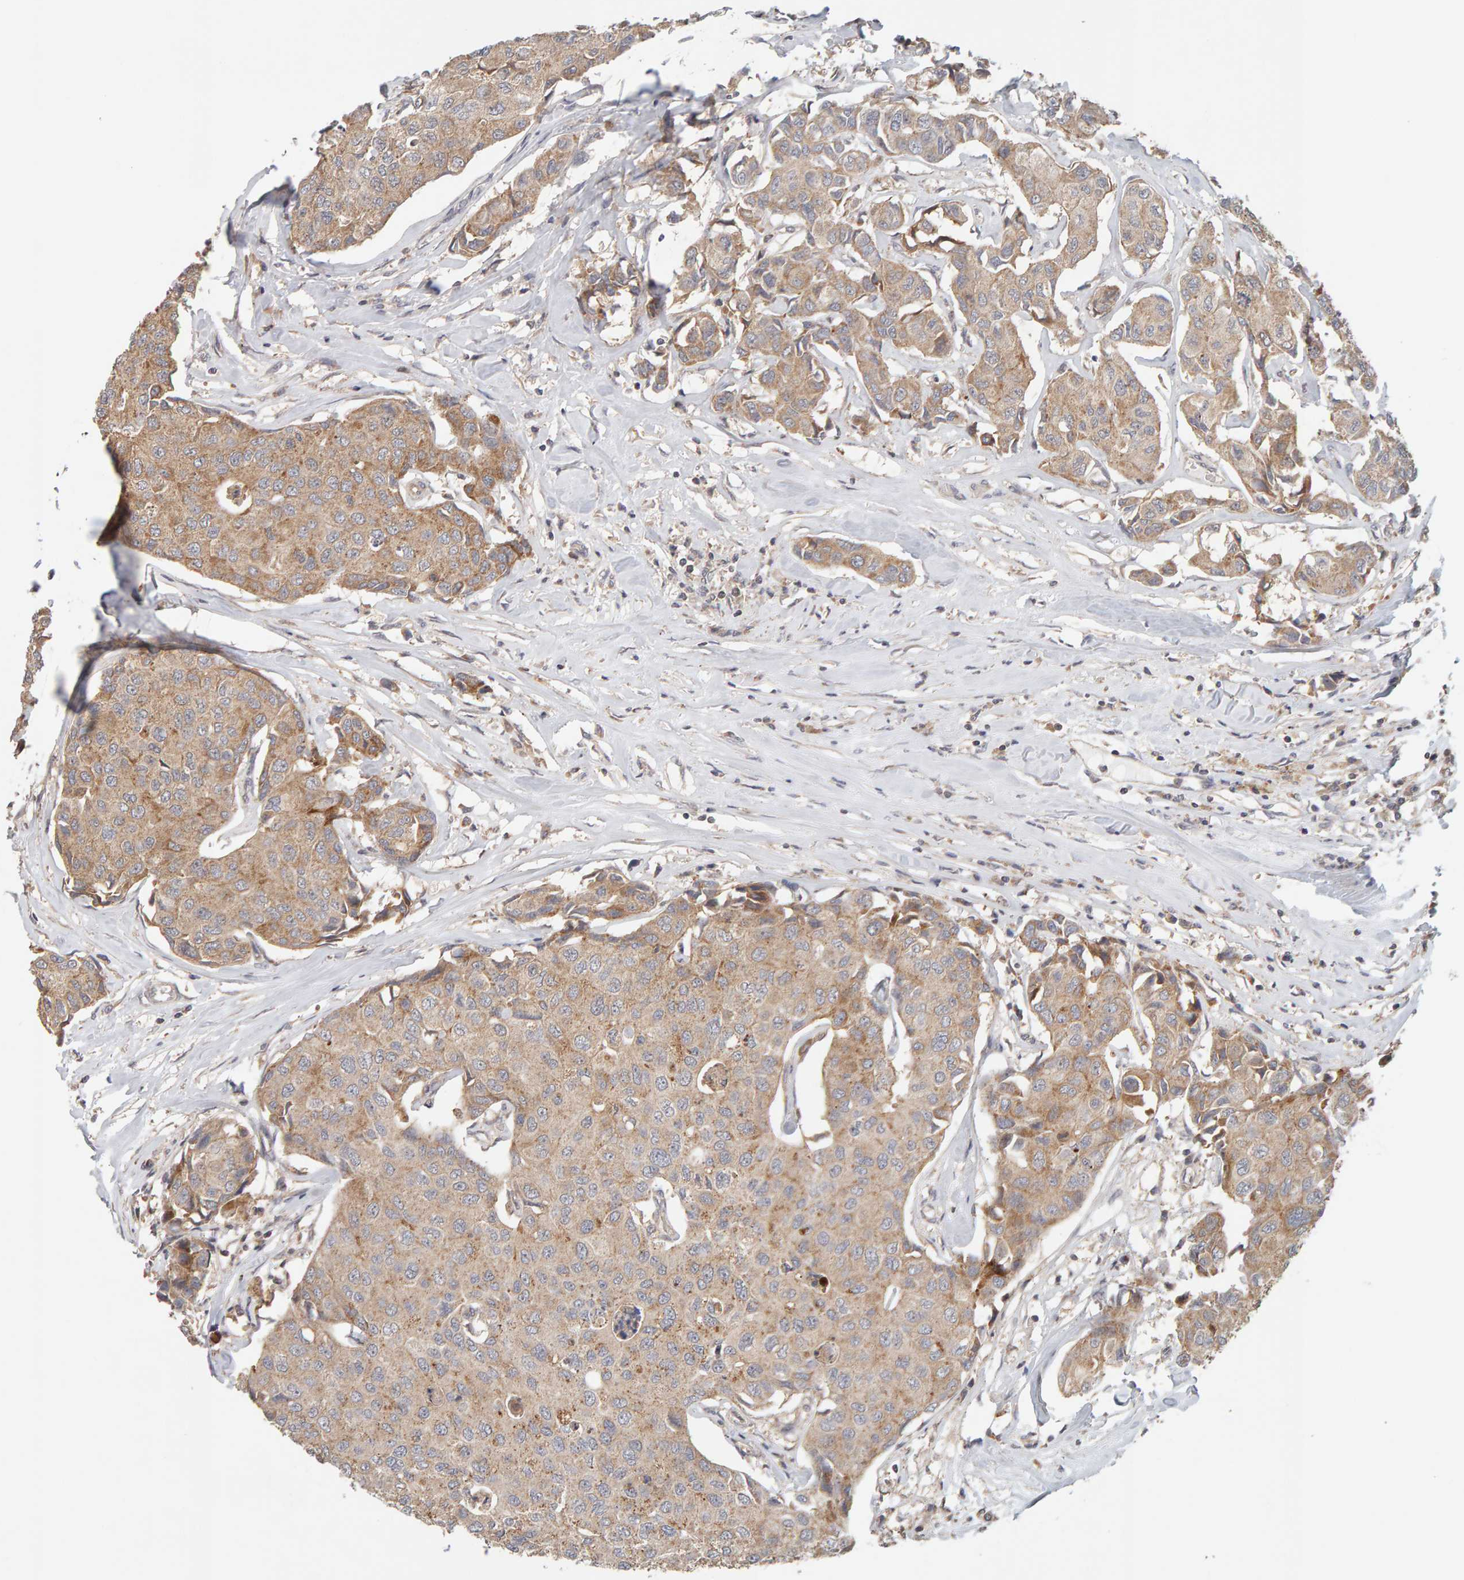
{"staining": {"intensity": "weak", "quantity": ">75%", "location": "cytoplasmic/membranous"}, "tissue": "breast cancer", "cell_type": "Tumor cells", "image_type": "cancer", "snomed": [{"axis": "morphology", "description": "Duct carcinoma"}, {"axis": "topography", "description": "Breast"}], "caption": "This photomicrograph exhibits IHC staining of intraductal carcinoma (breast), with low weak cytoplasmic/membranous expression in about >75% of tumor cells.", "gene": "DNAJC7", "patient": {"sex": "female", "age": 80}}